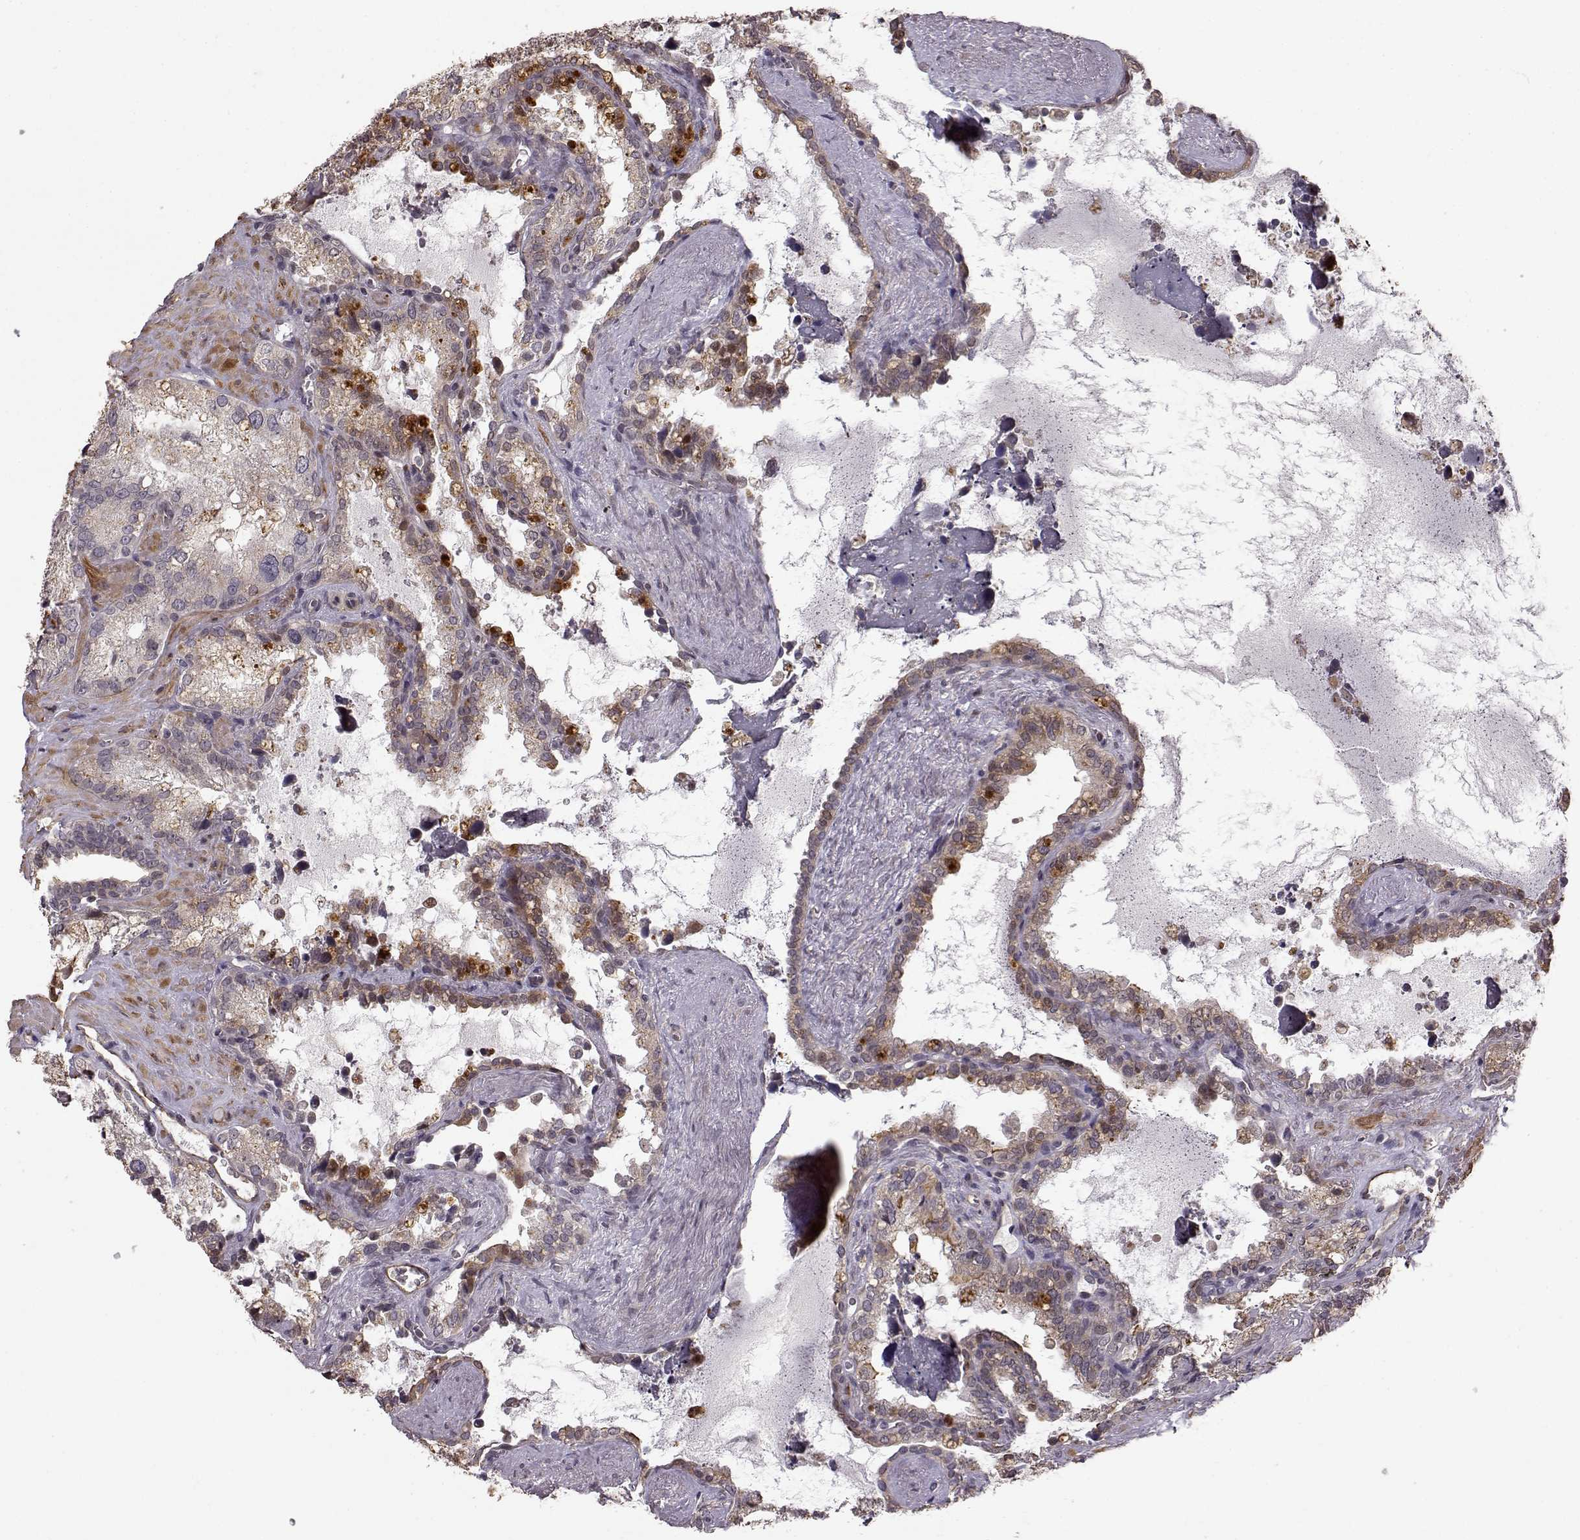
{"staining": {"intensity": "weak", "quantity": "<25%", "location": "cytoplasmic/membranous"}, "tissue": "seminal vesicle", "cell_type": "Glandular cells", "image_type": "normal", "snomed": [{"axis": "morphology", "description": "Normal tissue, NOS"}, {"axis": "topography", "description": "Seminal veicle"}], "caption": "The immunohistochemistry (IHC) micrograph has no significant expression in glandular cells of seminal vesicle. Nuclei are stained in blue.", "gene": "BACH2", "patient": {"sex": "male", "age": 71}}